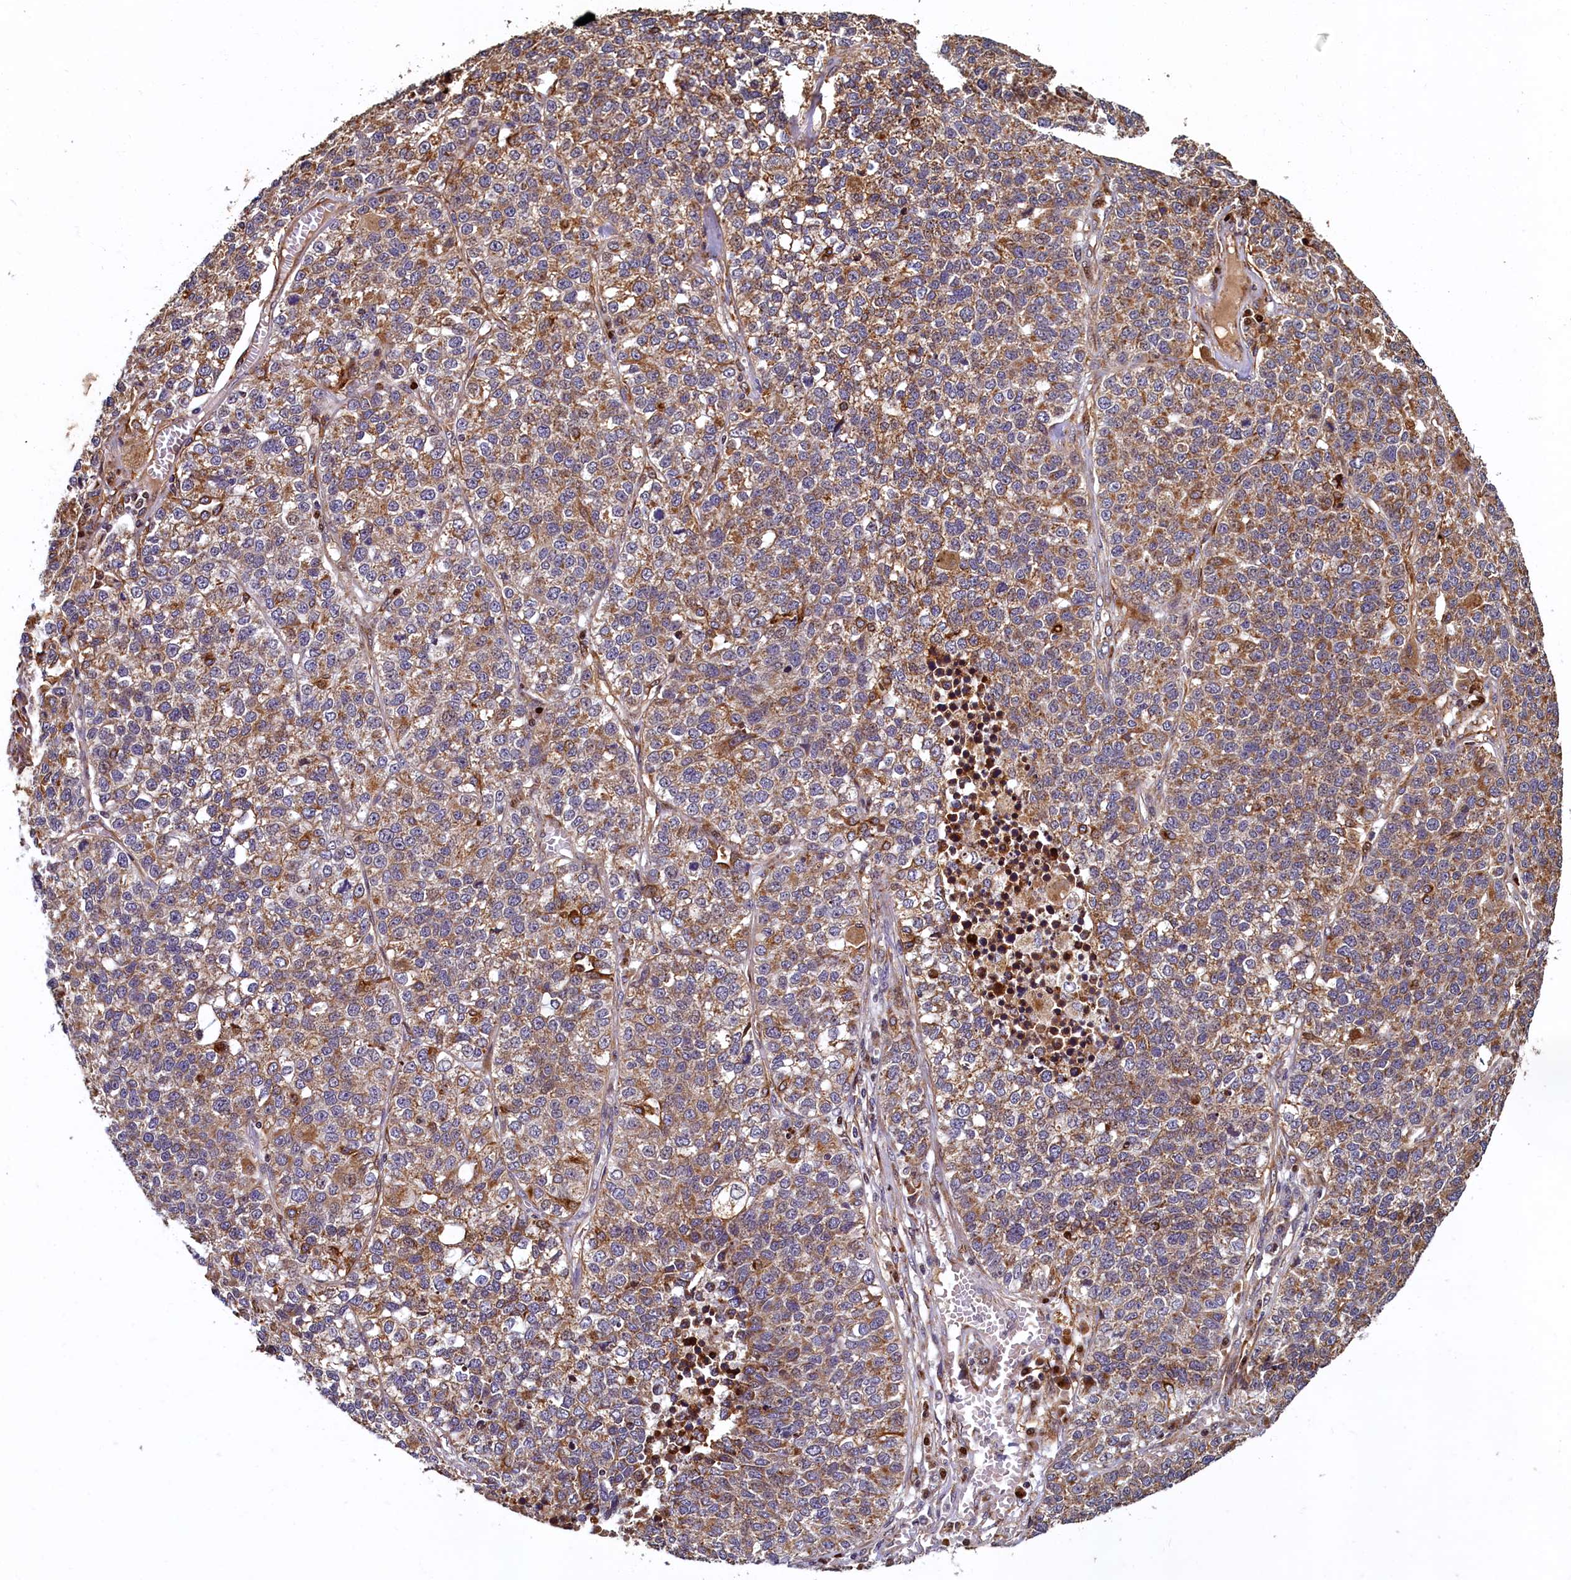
{"staining": {"intensity": "moderate", "quantity": "25%-75%", "location": "cytoplasmic/membranous"}, "tissue": "lung cancer", "cell_type": "Tumor cells", "image_type": "cancer", "snomed": [{"axis": "morphology", "description": "Adenocarcinoma, NOS"}, {"axis": "topography", "description": "Lung"}], "caption": "The micrograph reveals staining of lung cancer, revealing moderate cytoplasmic/membranous protein positivity (brown color) within tumor cells.", "gene": "NCKAP5L", "patient": {"sex": "male", "age": 49}}